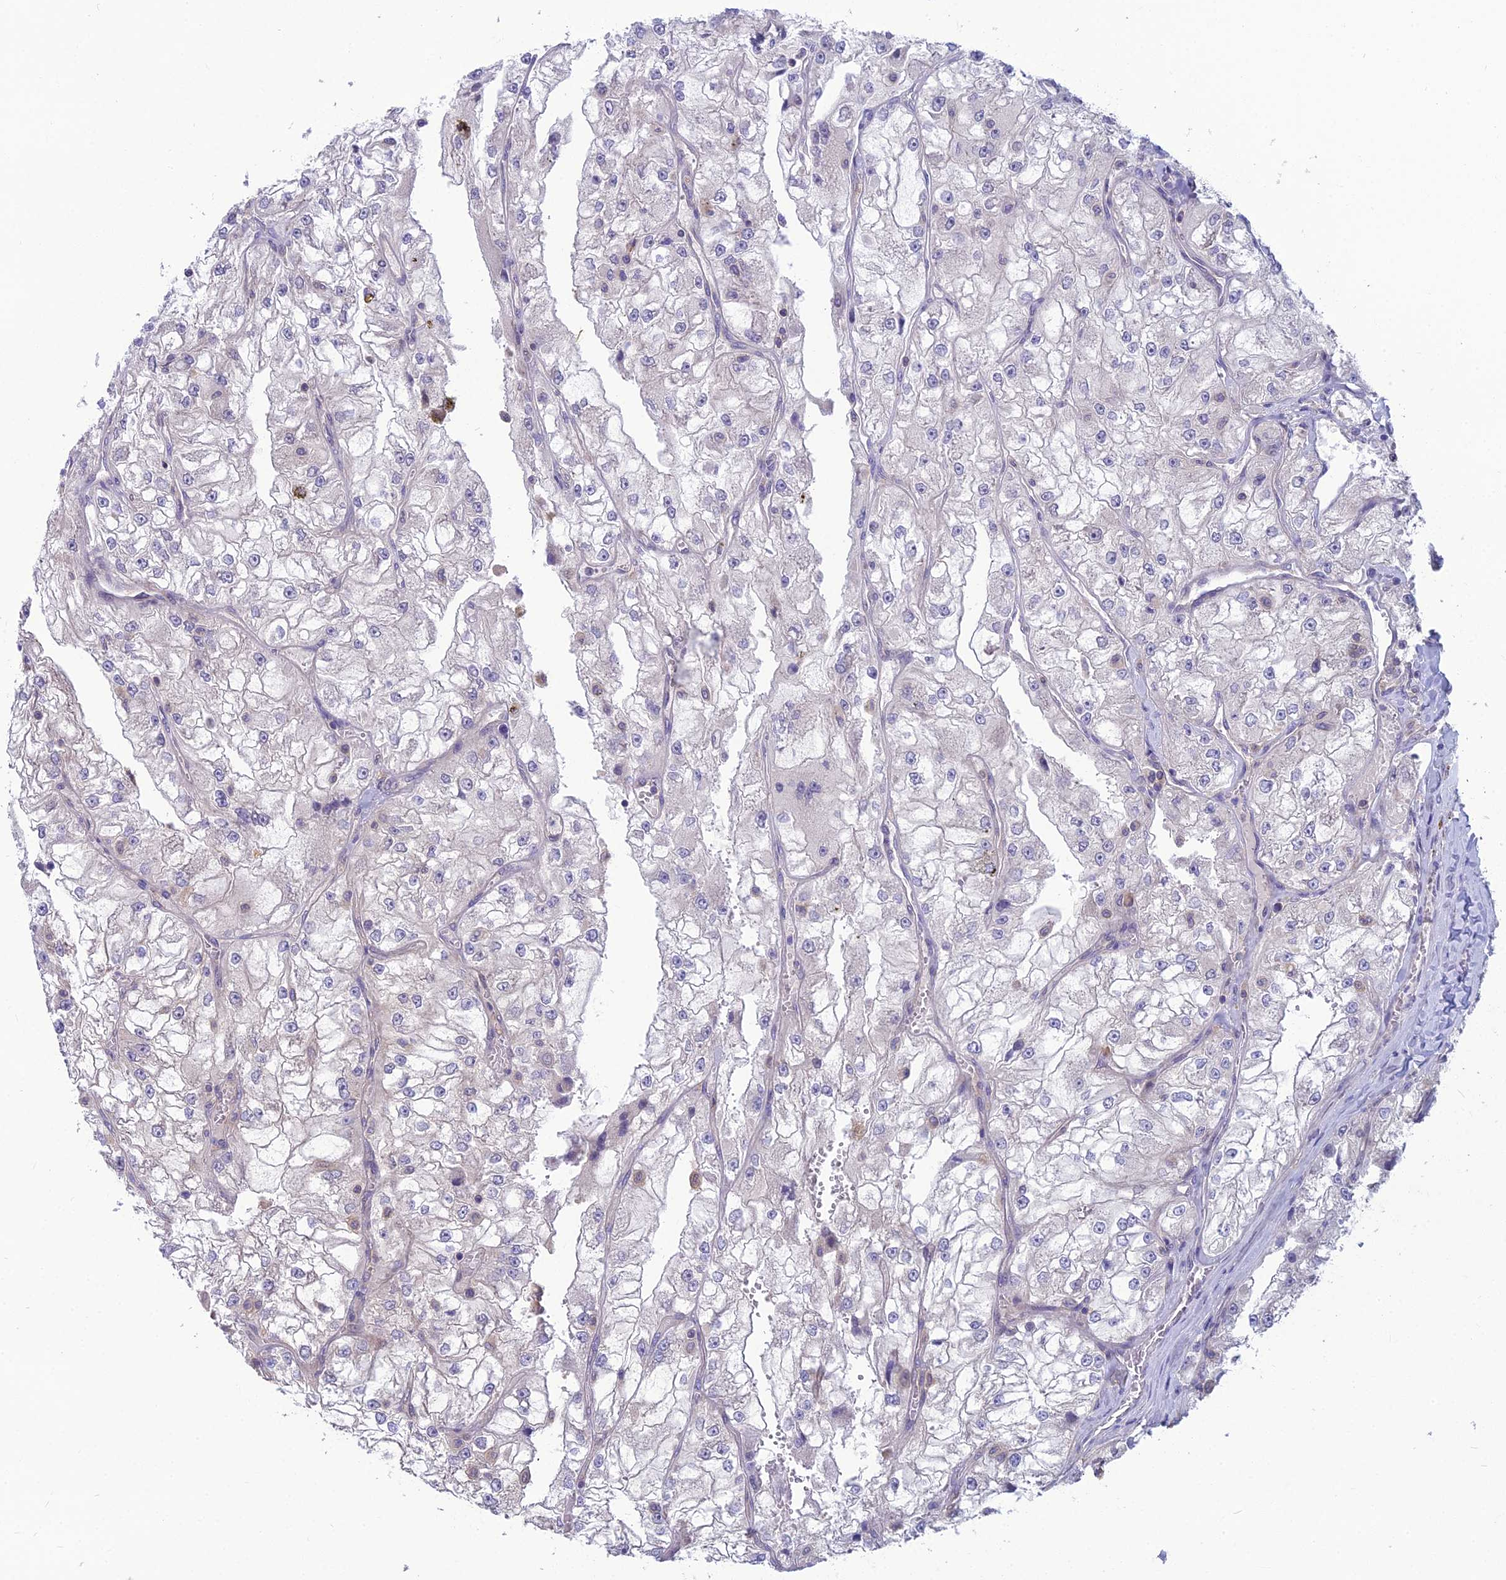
{"staining": {"intensity": "negative", "quantity": "none", "location": "none"}, "tissue": "renal cancer", "cell_type": "Tumor cells", "image_type": "cancer", "snomed": [{"axis": "morphology", "description": "Adenocarcinoma, NOS"}, {"axis": "topography", "description": "Kidney"}], "caption": "Renal cancer (adenocarcinoma) was stained to show a protein in brown. There is no significant staining in tumor cells.", "gene": "MVD", "patient": {"sex": "female", "age": 72}}